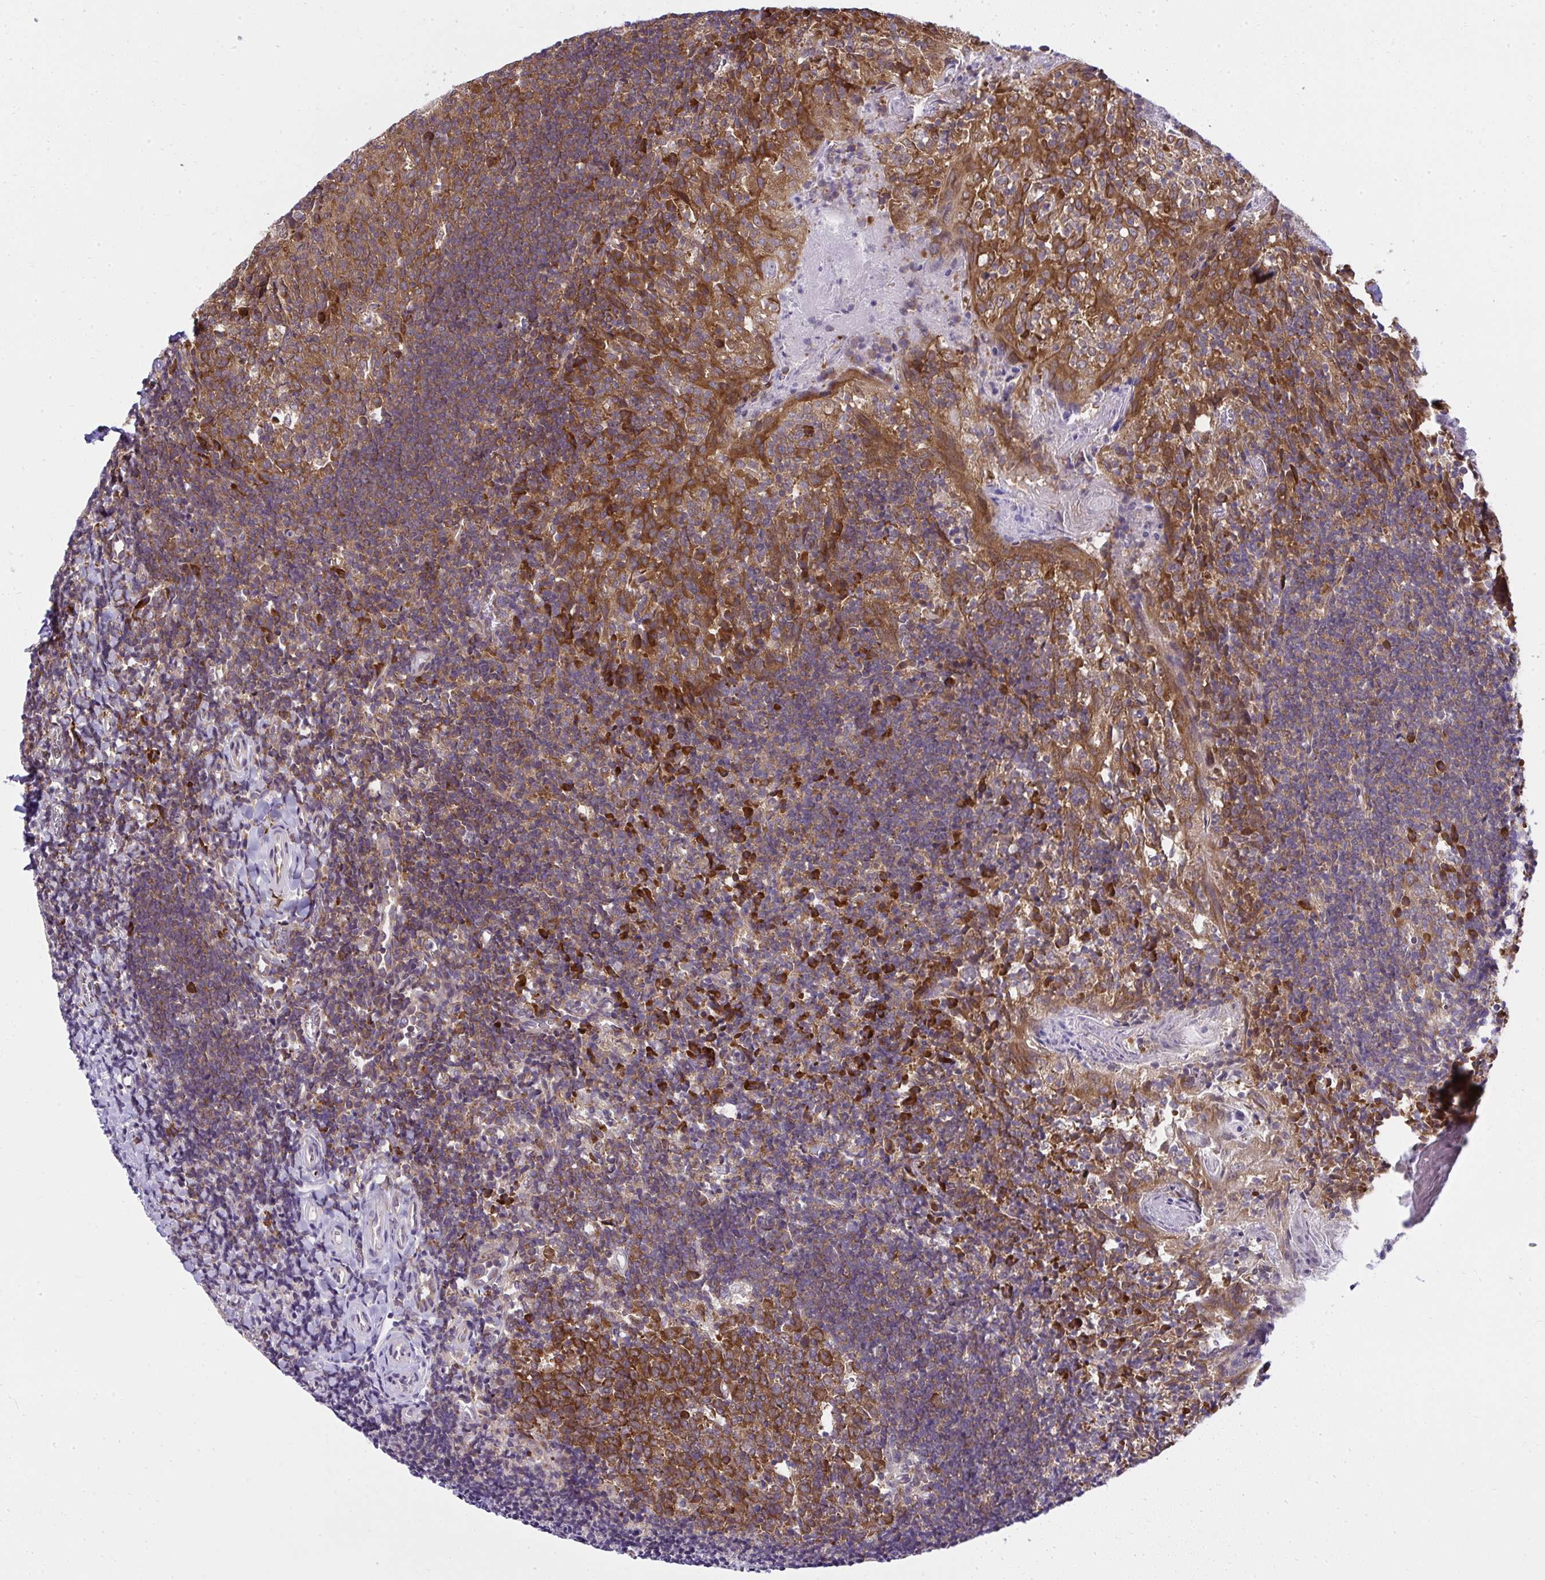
{"staining": {"intensity": "strong", "quantity": ">75%", "location": "cytoplasmic/membranous"}, "tissue": "tonsil", "cell_type": "Germinal center cells", "image_type": "normal", "snomed": [{"axis": "morphology", "description": "Normal tissue, NOS"}, {"axis": "topography", "description": "Tonsil"}], "caption": "Protein staining by immunohistochemistry demonstrates strong cytoplasmic/membranous staining in approximately >75% of germinal center cells in normal tonsil. Nuclei are stained in blue.", "gene": "RPS7", "patient": {"sex": "female", "age": 10}}